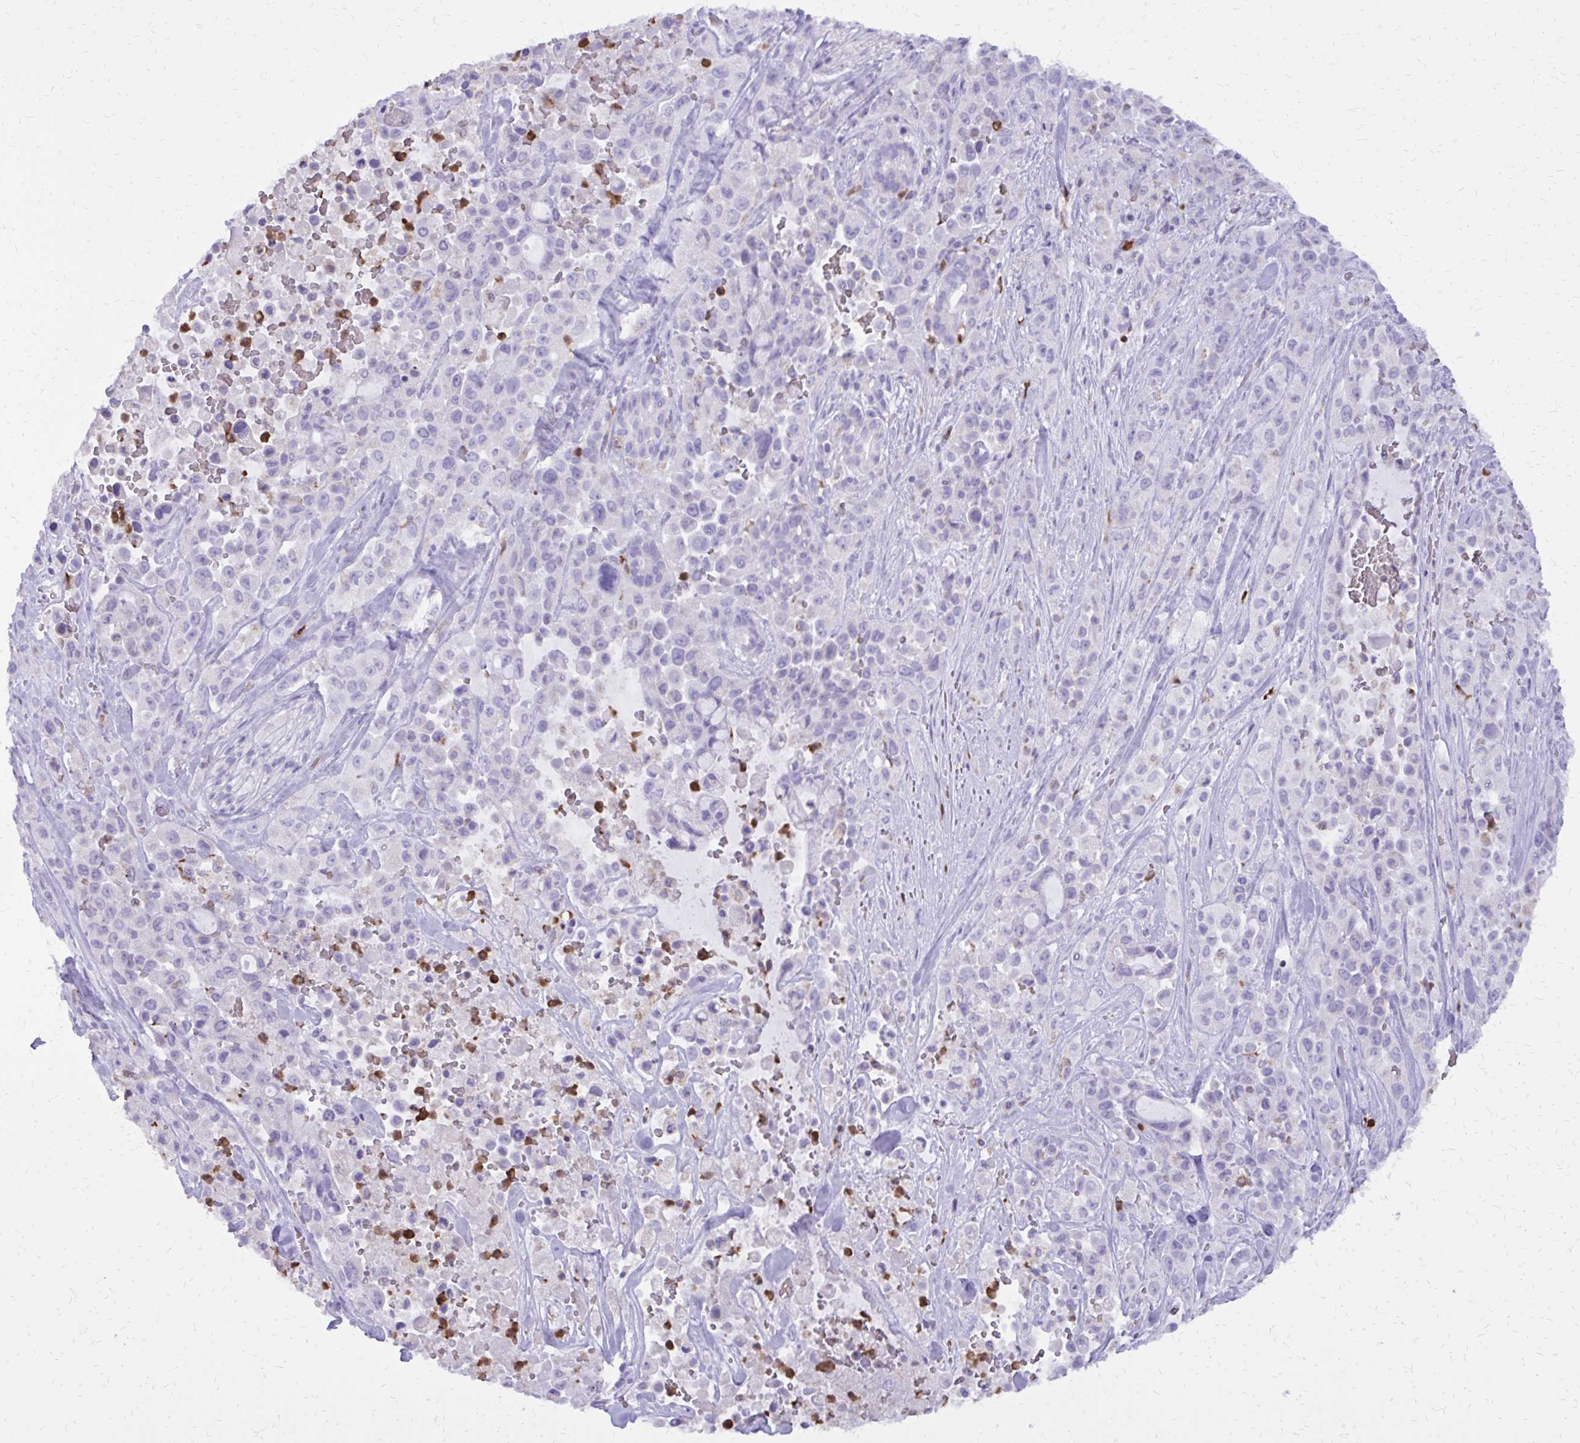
{"staining": {"intensity": "negative", "quantity": "none", "location": "none"}, "tissue": "pancreatic cancer", "cell_type": "Tumor cells", "image_type": "cancer", "snomed": [{"axis": "morphology", "description": "Adenocarcinoma, NOS"}, {"axis": "topography", "description": "Pancreas"}], "caption": "High power microscopy micrograph of an immunohistochemistry (IHC) micrograph of pancreatic cancer (adenocarcinoma), revealing no significant expression in tumor cells.", "gene": "CAT", "patient": {"sex": "male", "age": 44}}